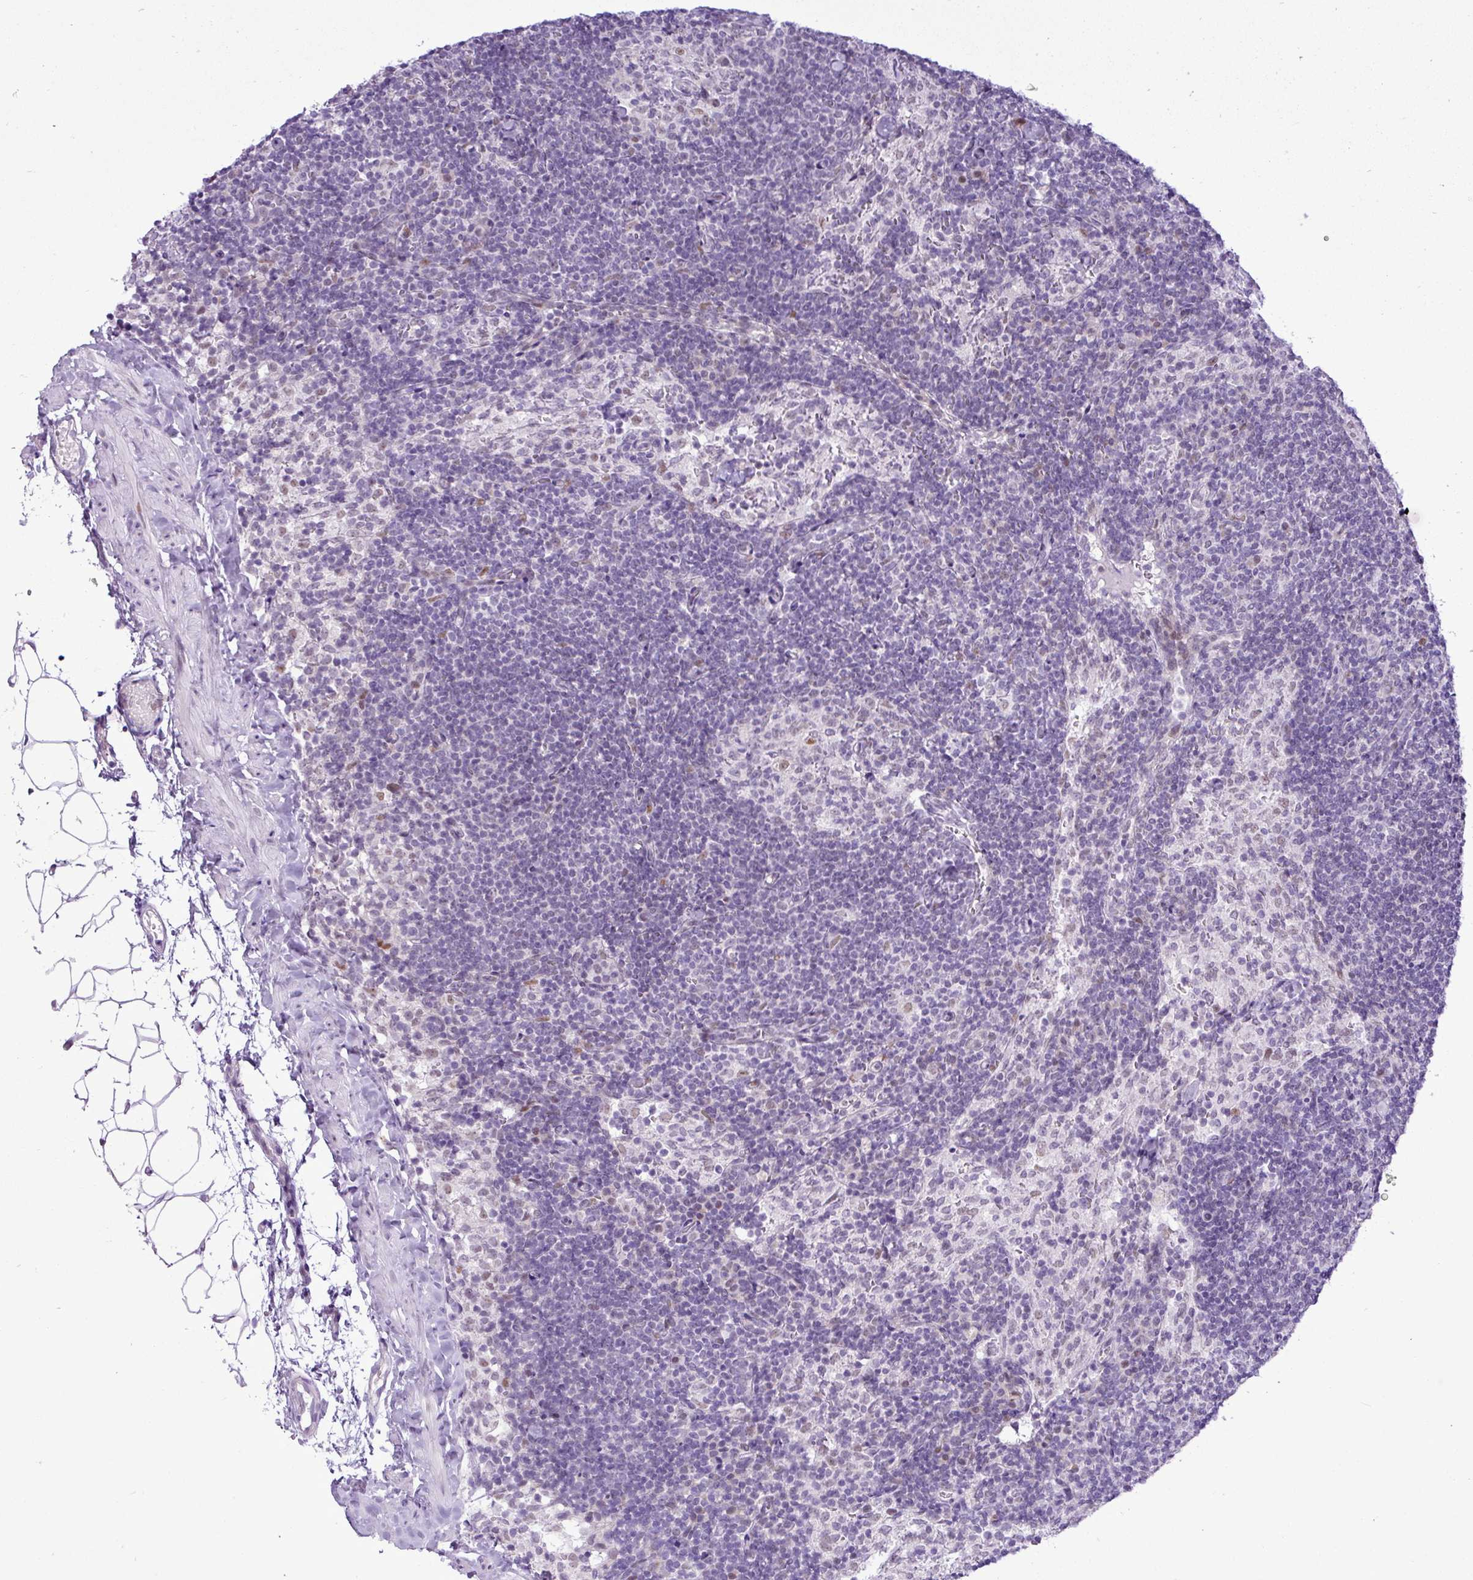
{"staining": {"intensity": "weak", "quantity": "25%-75%", "location": "nuclear"}, "tissue": "lymph node", "cell_type": "Germinal center cells", "image_type": "normal", "snomed": [{"axis": "morphology", "description": "Normal tissue, NOS"}, {"axis": "topography", "description": "Lymph node"}], "caption": "This image displays normal lymph node stained with IHC to label a protein in brown. The nuclear of germinal center cells show weak positivity for the protein. Nuclei are counter-stained blue.", "gene": "ELOA2", "patient": {"sex": "female", "age": 52}}